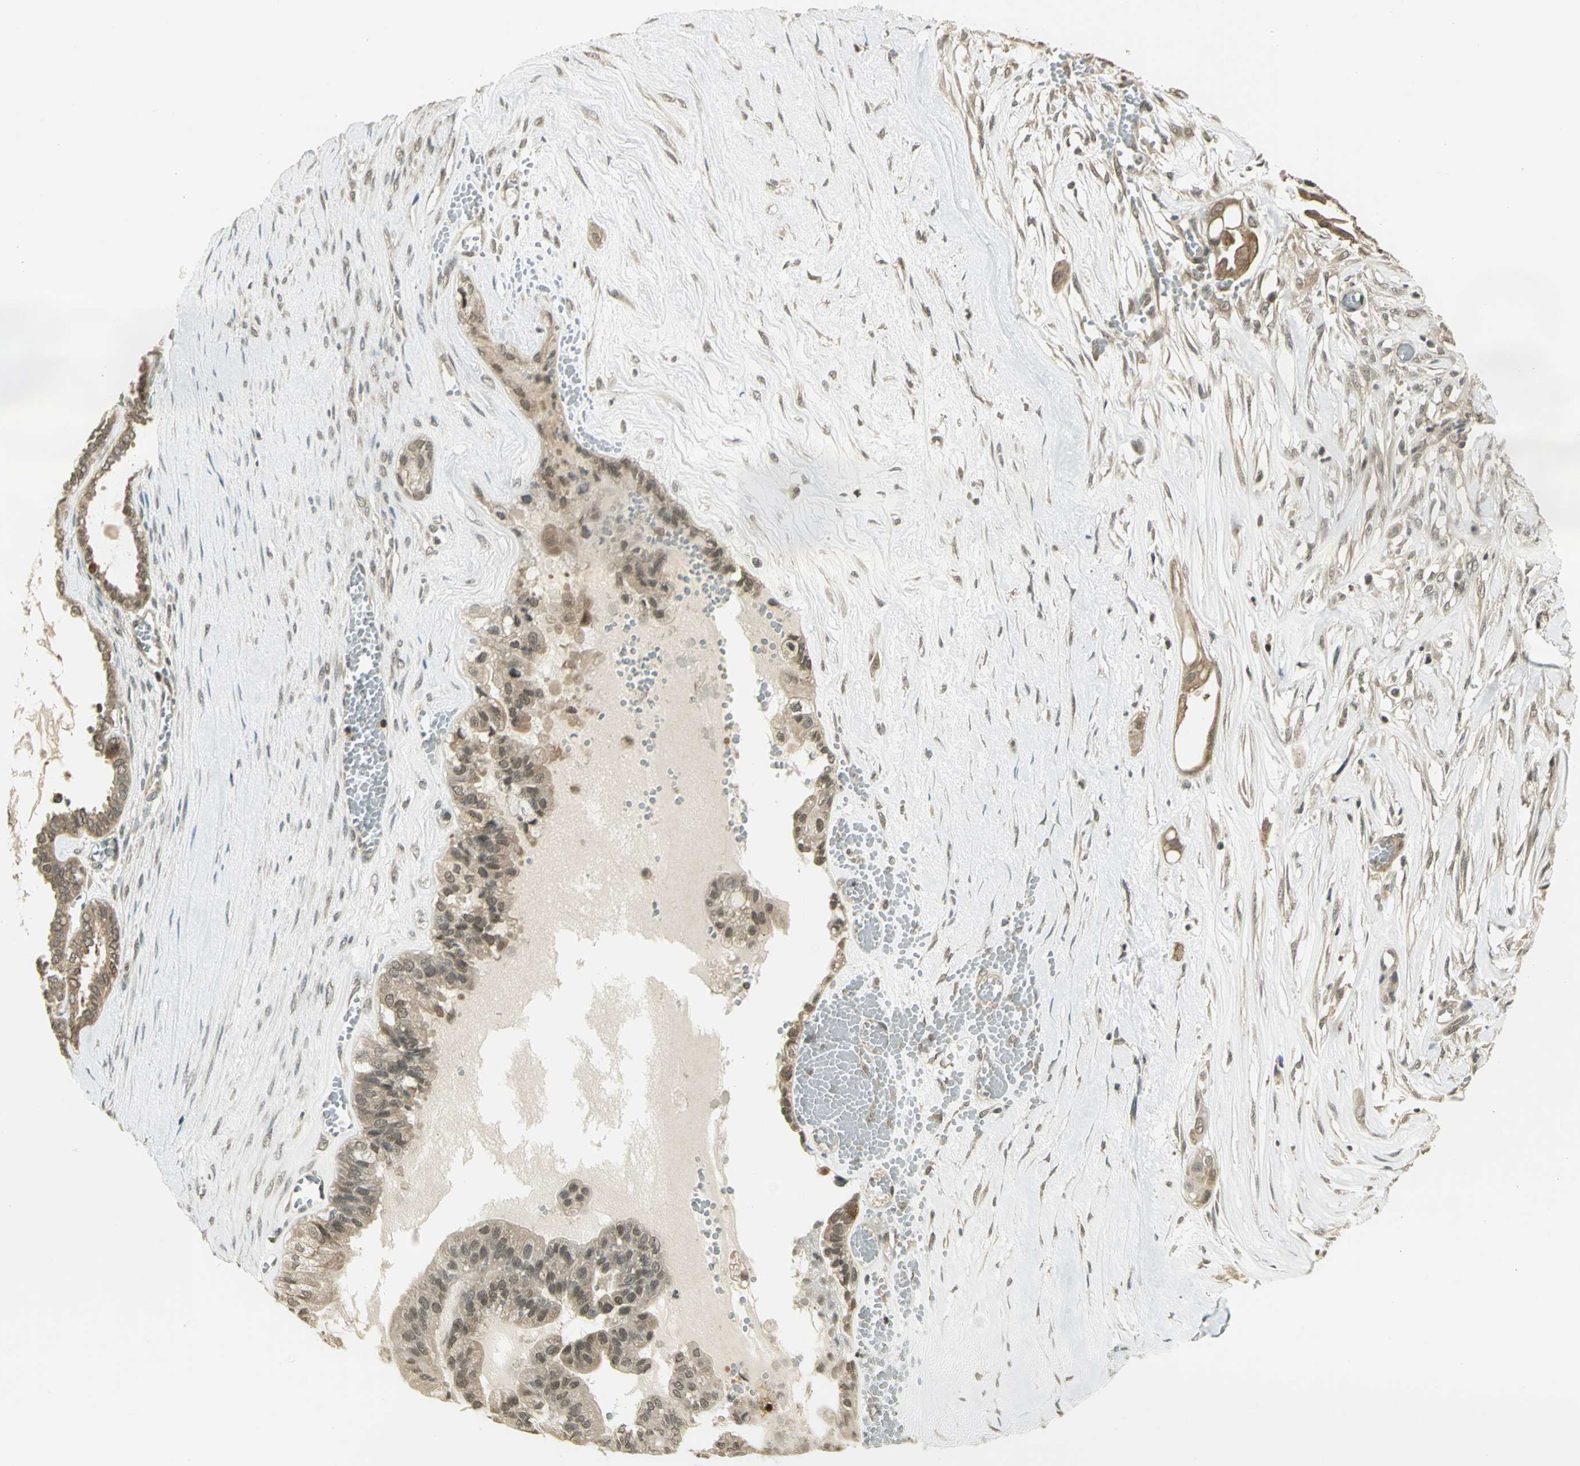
{"staining": {"intensity": "weak", "quantity": ">75%", "location": "cytoplasmic/membranous"}, "tissue": "ovarian cancer", "cell_type": "Tumor cells", "image_type": "cancer", "snomed": [{"axis": "morphology", "description": "Carcinoma, NOS"}, {"axis": "morphology", "description": "Carcinoma, endometroid"}, {"axis": "topography", "description": "Ovary"}], "caption": "A brown stain highlights weak cytoplasmic/membranous expression of a protein in human ovarian endometroid carcinoma tumor cells. The staining is performed using DAB (3,3'-diaminobenzidine) brown chromogen to label protein expression. The nuclei are counter-stained blue using hematoxylin.", "gene": "CDC34", "patient": {"sex": "female", "age": 50}}